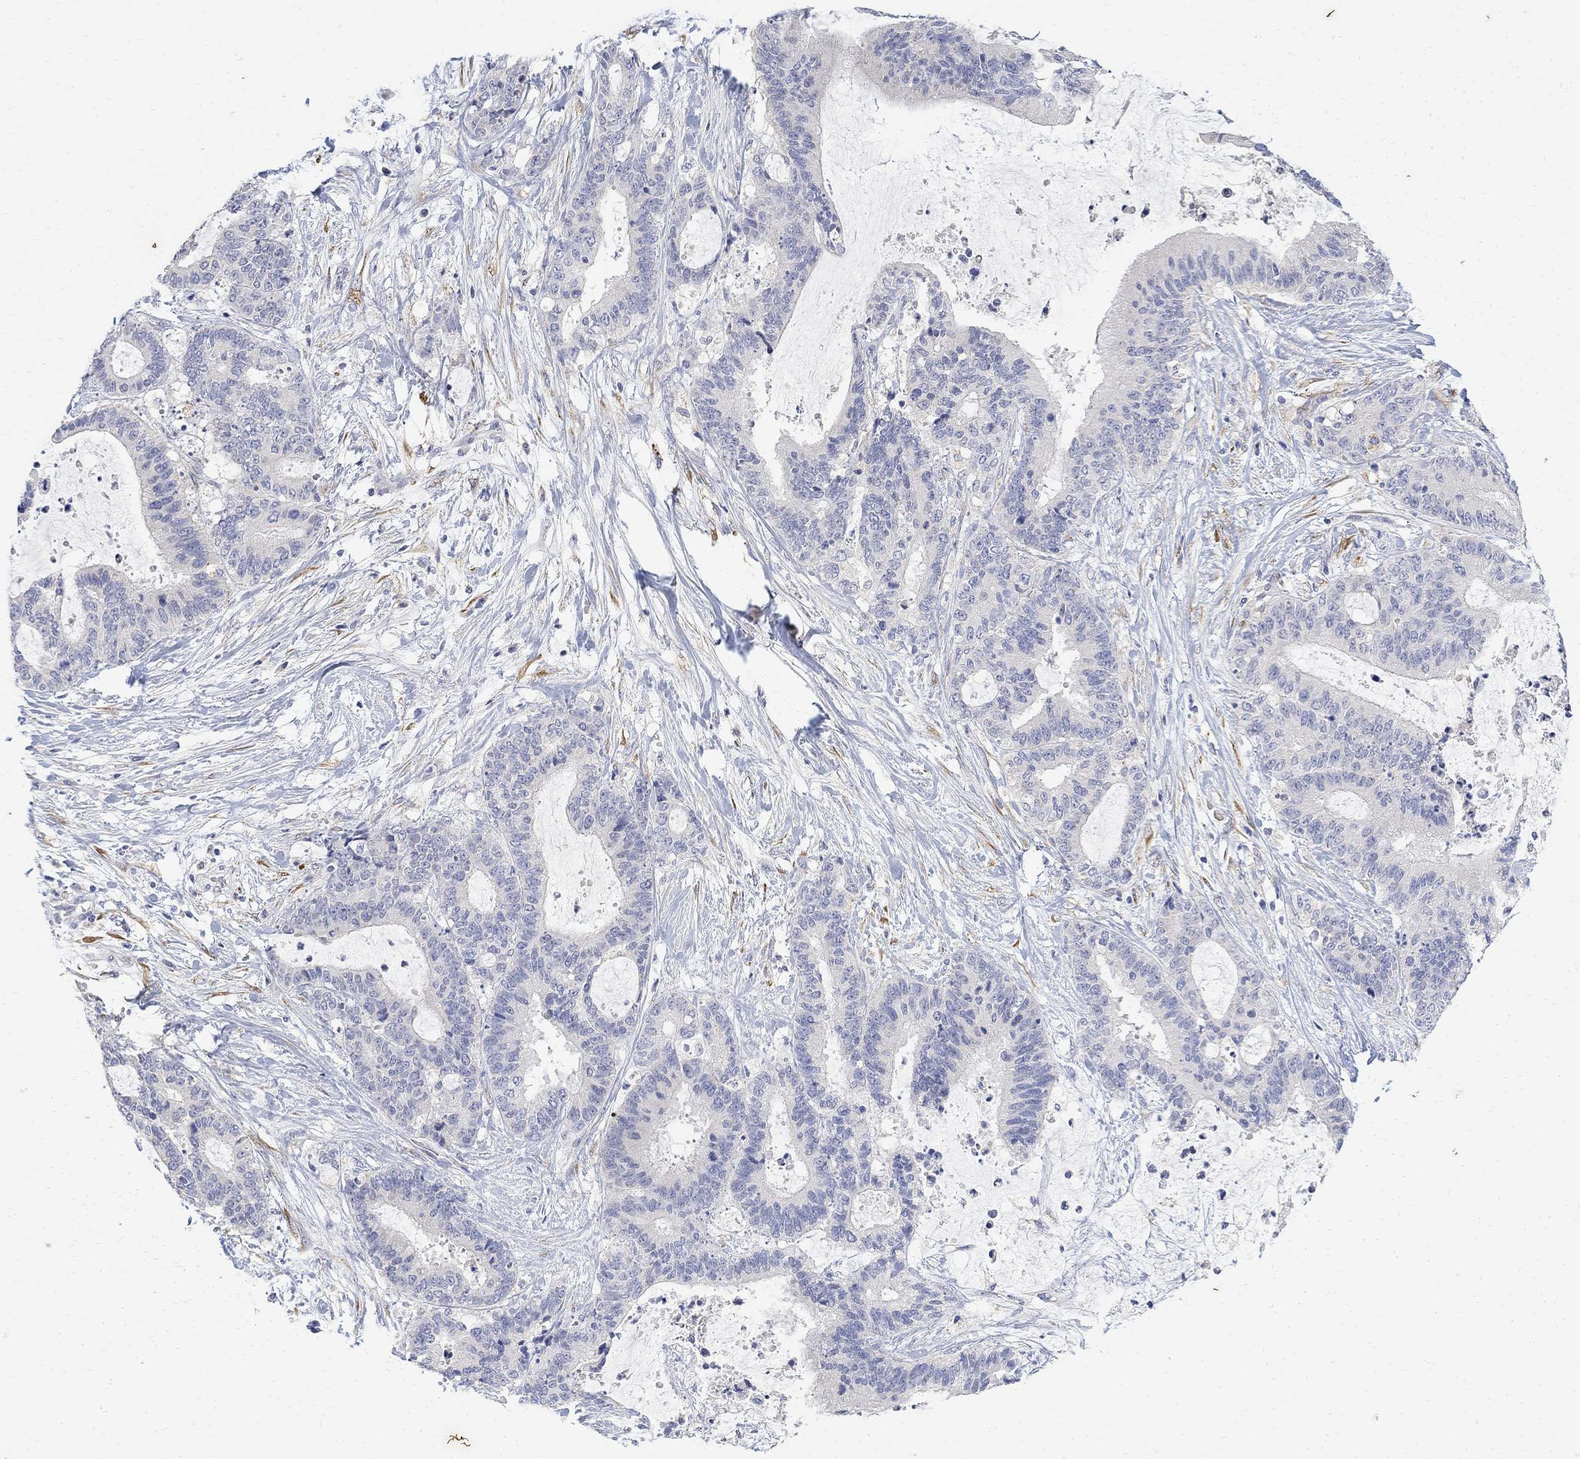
{"staining": {"intensity": "negative", "quantity": "none", "location": "none"}, "tissue": "liver cancer", "cell_type": "Tumor cells", "image_type": "cancer", "snomed": [{"axis": "morphology", "description": "Cholangiocarcinoma"}, {"axis": "topography", "description": "Liver"}], "caption": "This is an immunohistochemistry (IHC) histopathology image of liver cholangiocarcinoma. There is no staining in tumor cells.", "gene": "FNDC5", "patient": {"sex": "female", "age": 73}}